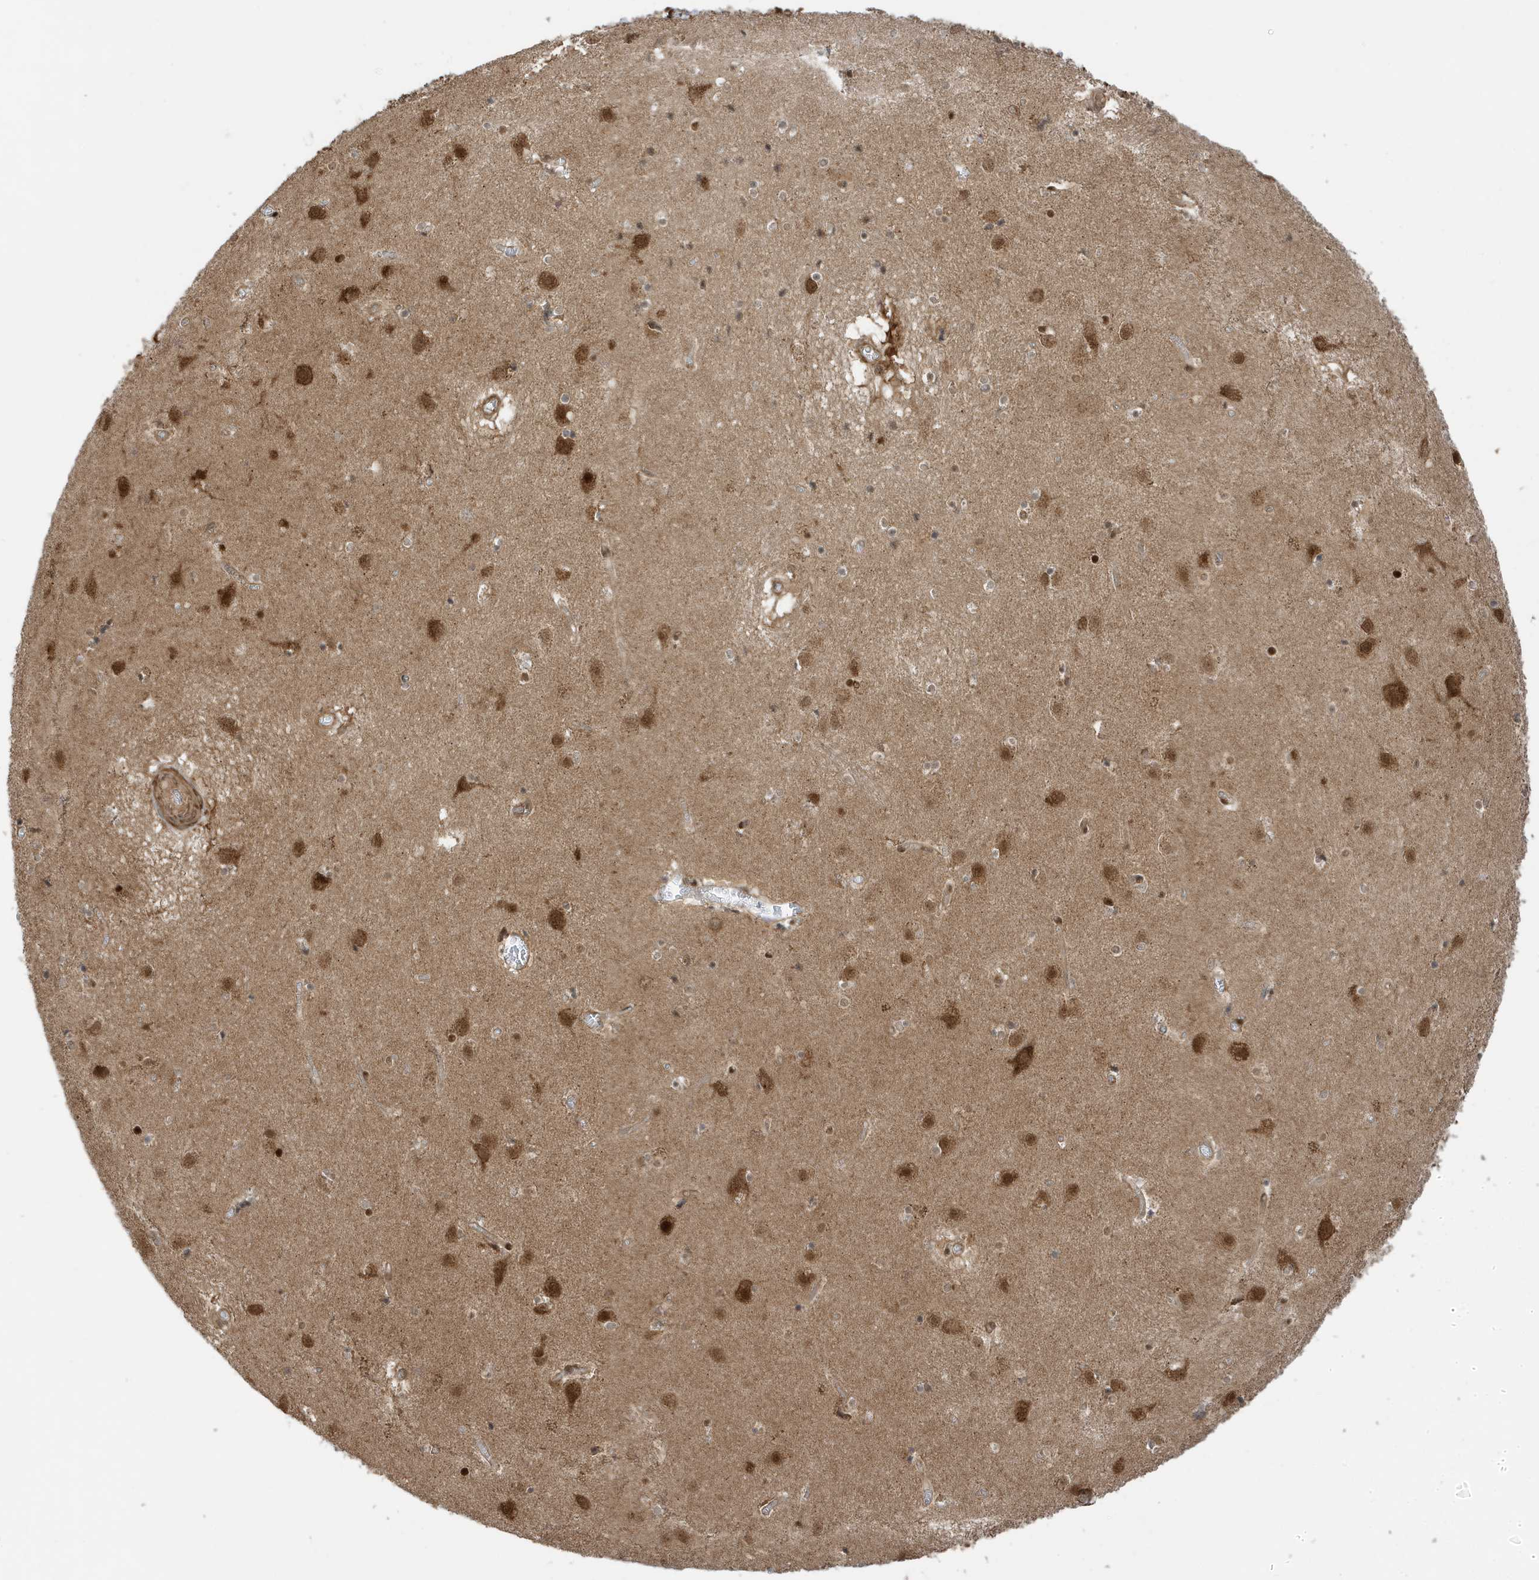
{"staining": {"intensity": "moderate", "quantity": "<25%", "location": "cytoplasmic/membranous"}, "tissue": "caudate", "cell_type": "Glial cells", "image_type": "normal", "snomed": [{"axis": "morphology", "description": "Normal tissue, NOS"}, {"axis": "topography", "description": "Lateral ventricle wall"}], "caption": "Moderate cytoplasmic/membranous protein expression is identified in approximately <25% of glial cells in caudate.", "gene": "DHX36", "patient": {"sex": "male", "age": 70}}